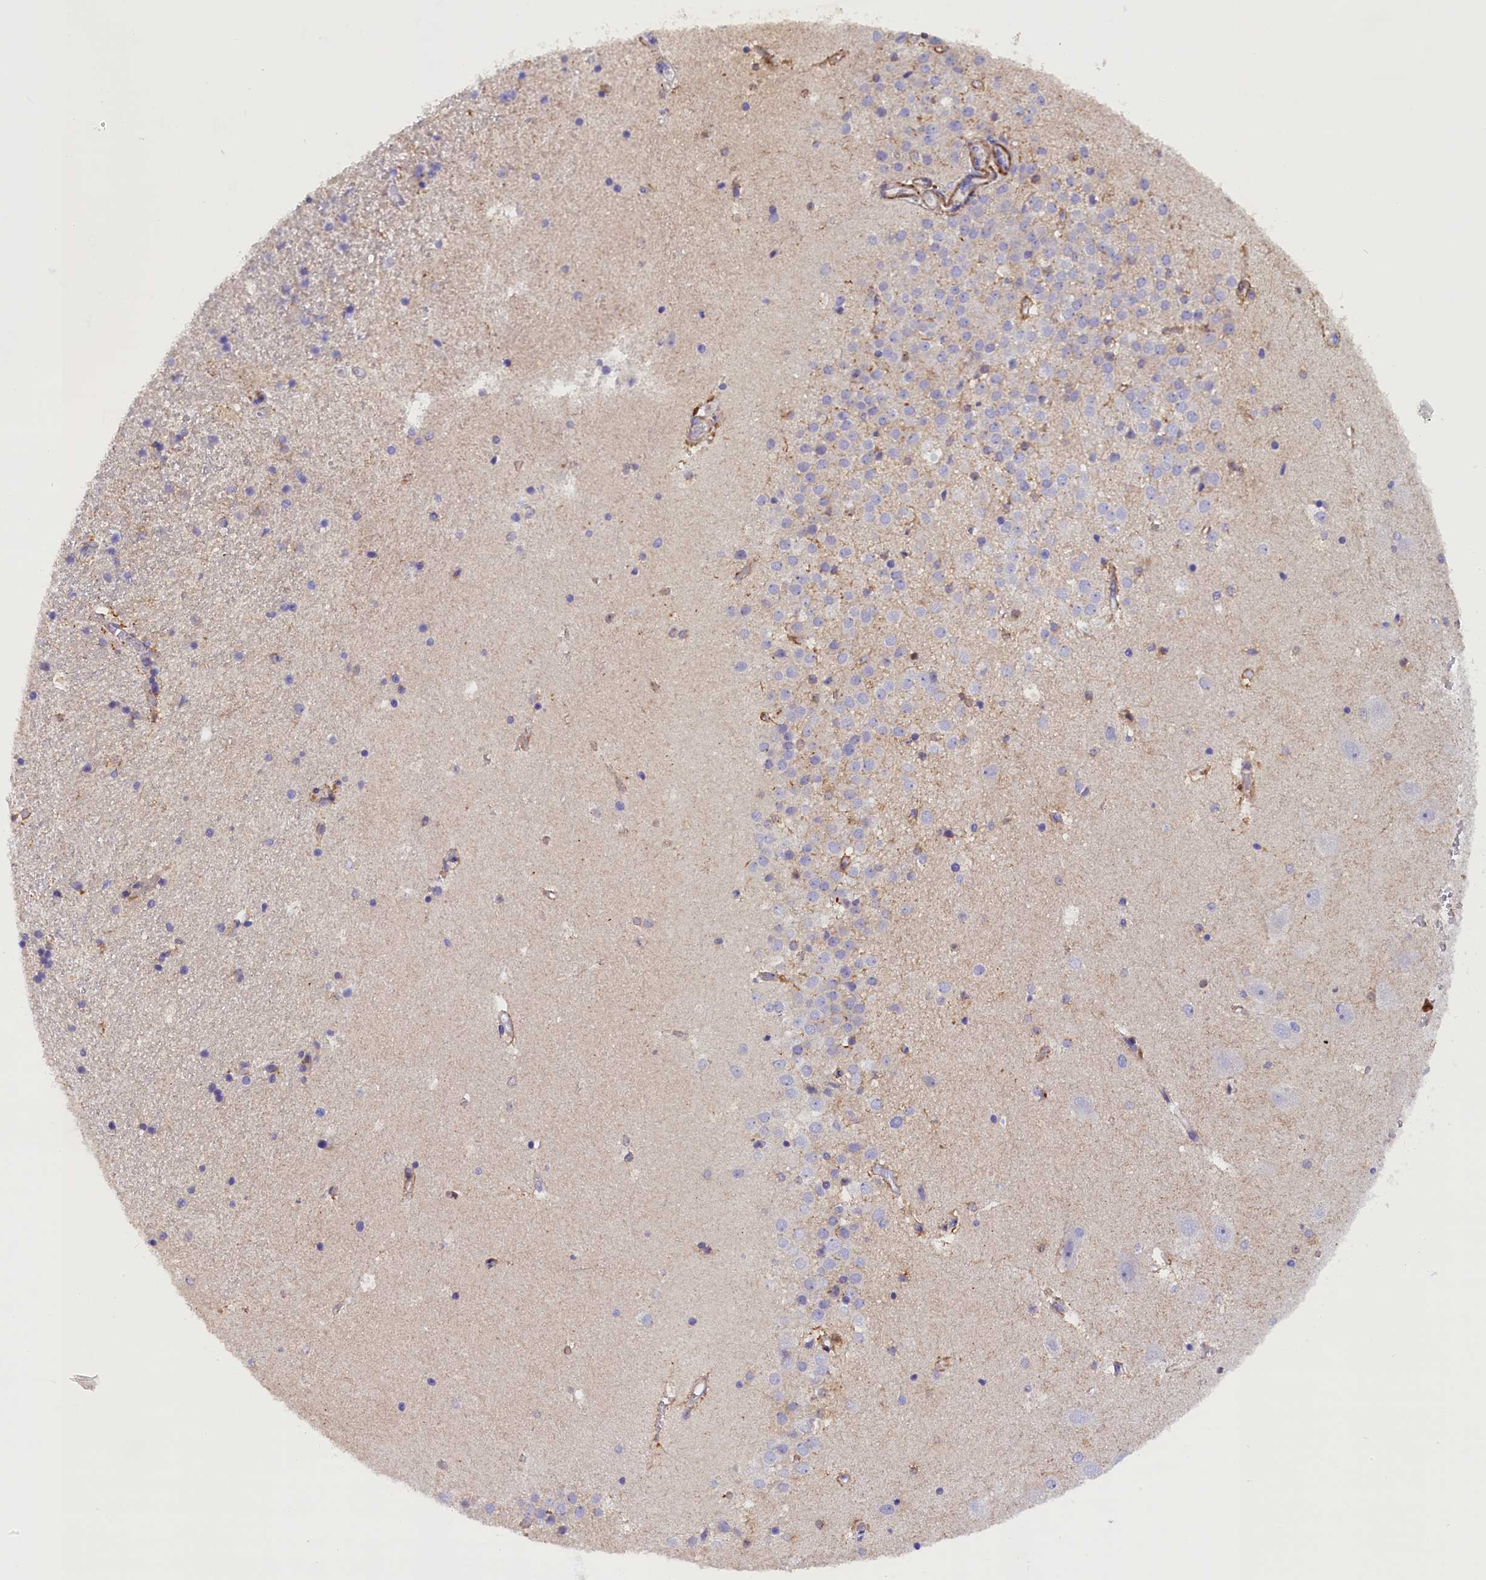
{"staining": {"intensity": "moderate", "quantity": "<25%", "location": "cytoplasmic/membranous"}, "tissue": "hippocampus", "cell_type": "Glial cells", "image_type": "normal", "snomed": [{"axis": "morphology", "description": "Normal tissue, NOS"}, {"axis": "topography", "description": "Hippocampus"}], "caption": "A micrograph showing moderate cytoplasmic/membranous staining in about <25% of glial cells in normal hippocampus, as visualized by brown immunohistochemical staining.", "gene": "RTTN", "patient": {"sex": "female", "age": 52}}